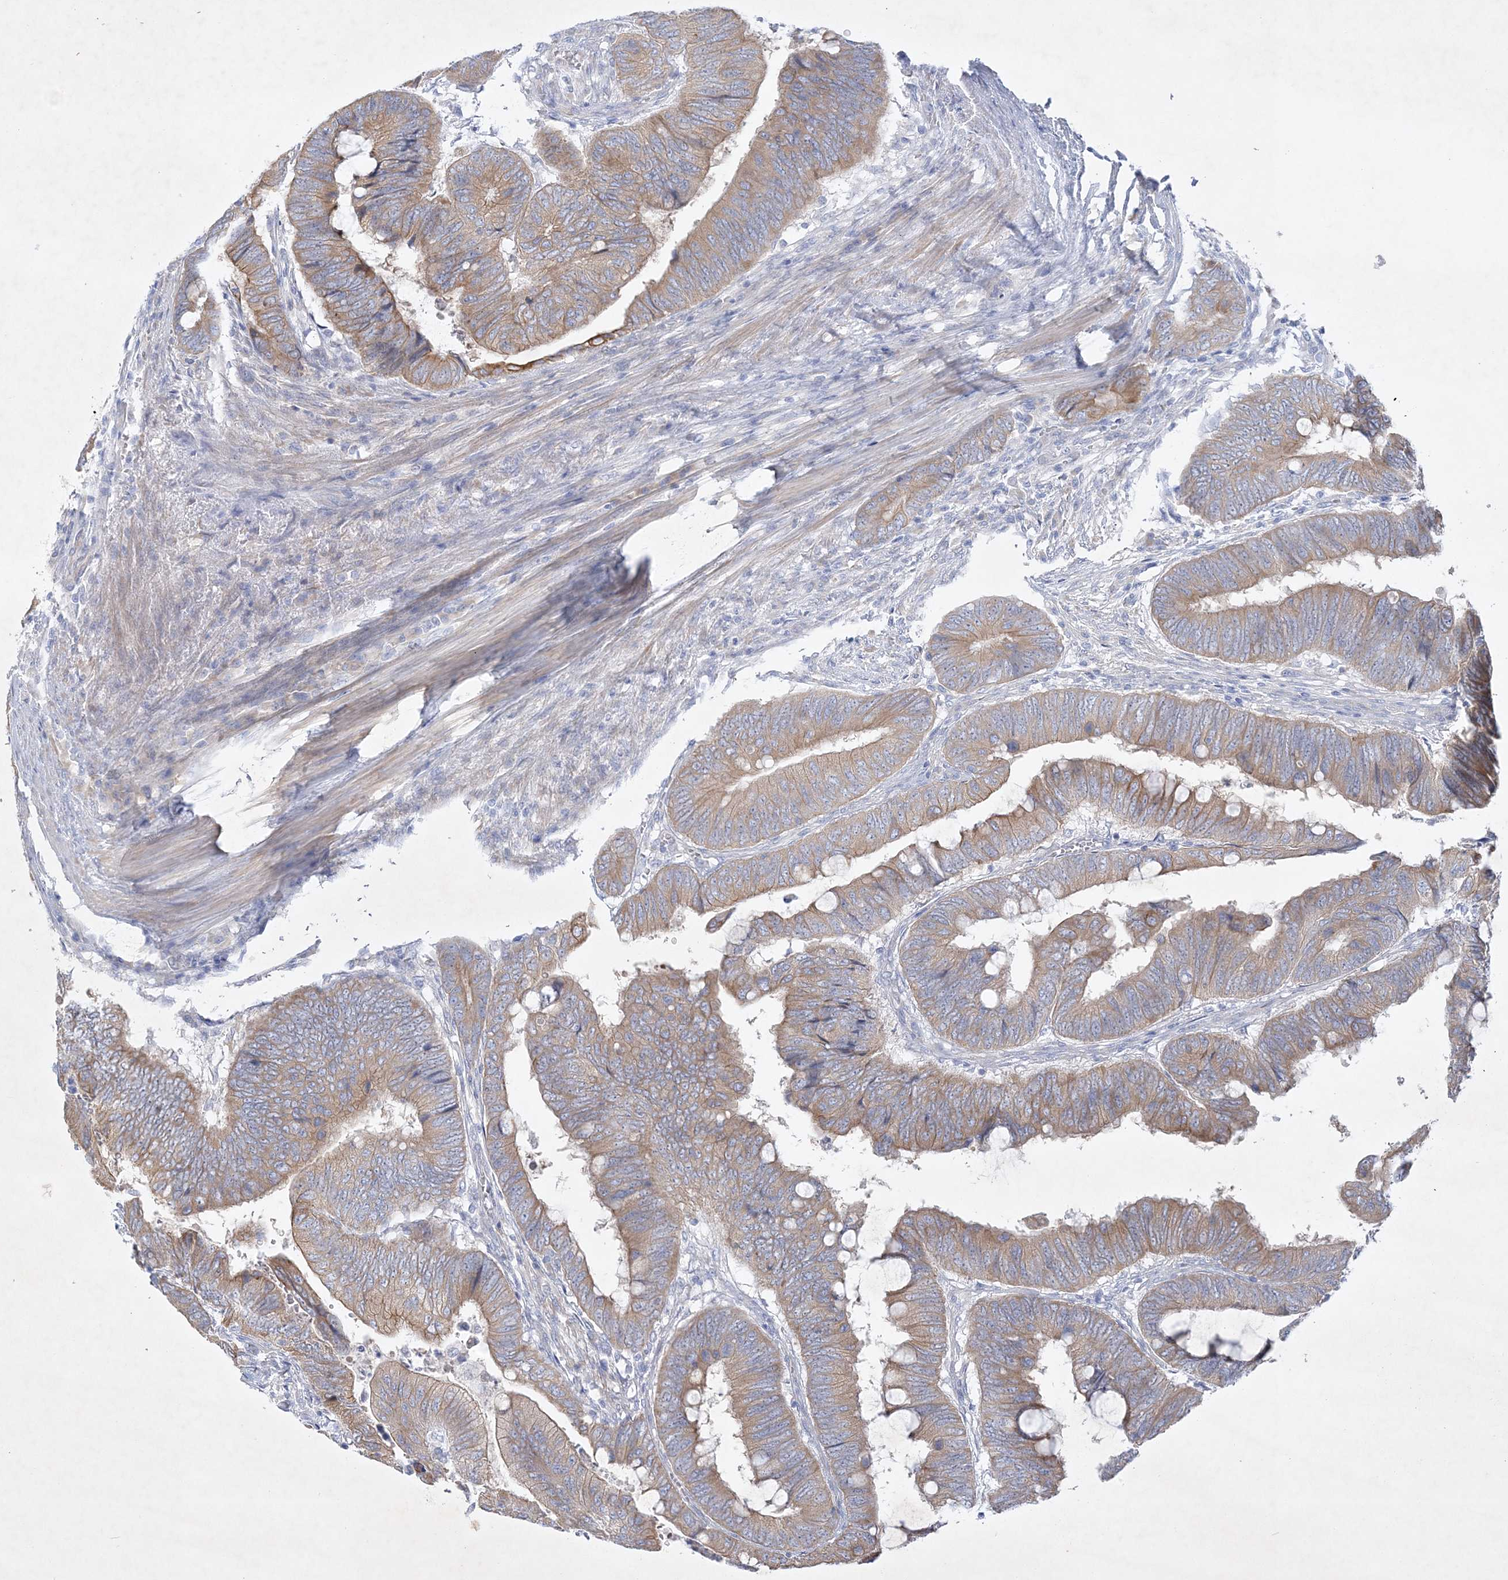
{"staining": {"intensity": "weak", "quantity": ">75%", "location": "cytoplasmic/membranous"}, "tissue": "colorectal cancer", "cell_type": "Tumor cells", "image_type": "cancer", "snomed": [{"axis": "morphology", "description": "Normal tissue, NOS"}, {"axis": "morphology", "description": "Adenocarcinoma, NOS"}, {"axis": "topography", "description": "Rectum"}, {"axis": "topography", "description": "Peripheral nerve tissue"}], "caption": "The histopathology image displays staining of adenocarcinoma (colorectal), revealing weak cytoplasmic/membranous protein staining (brown color) within tumor cells.", "gene": "FARSB", "patient": {"sex": "male", "age": 92}}